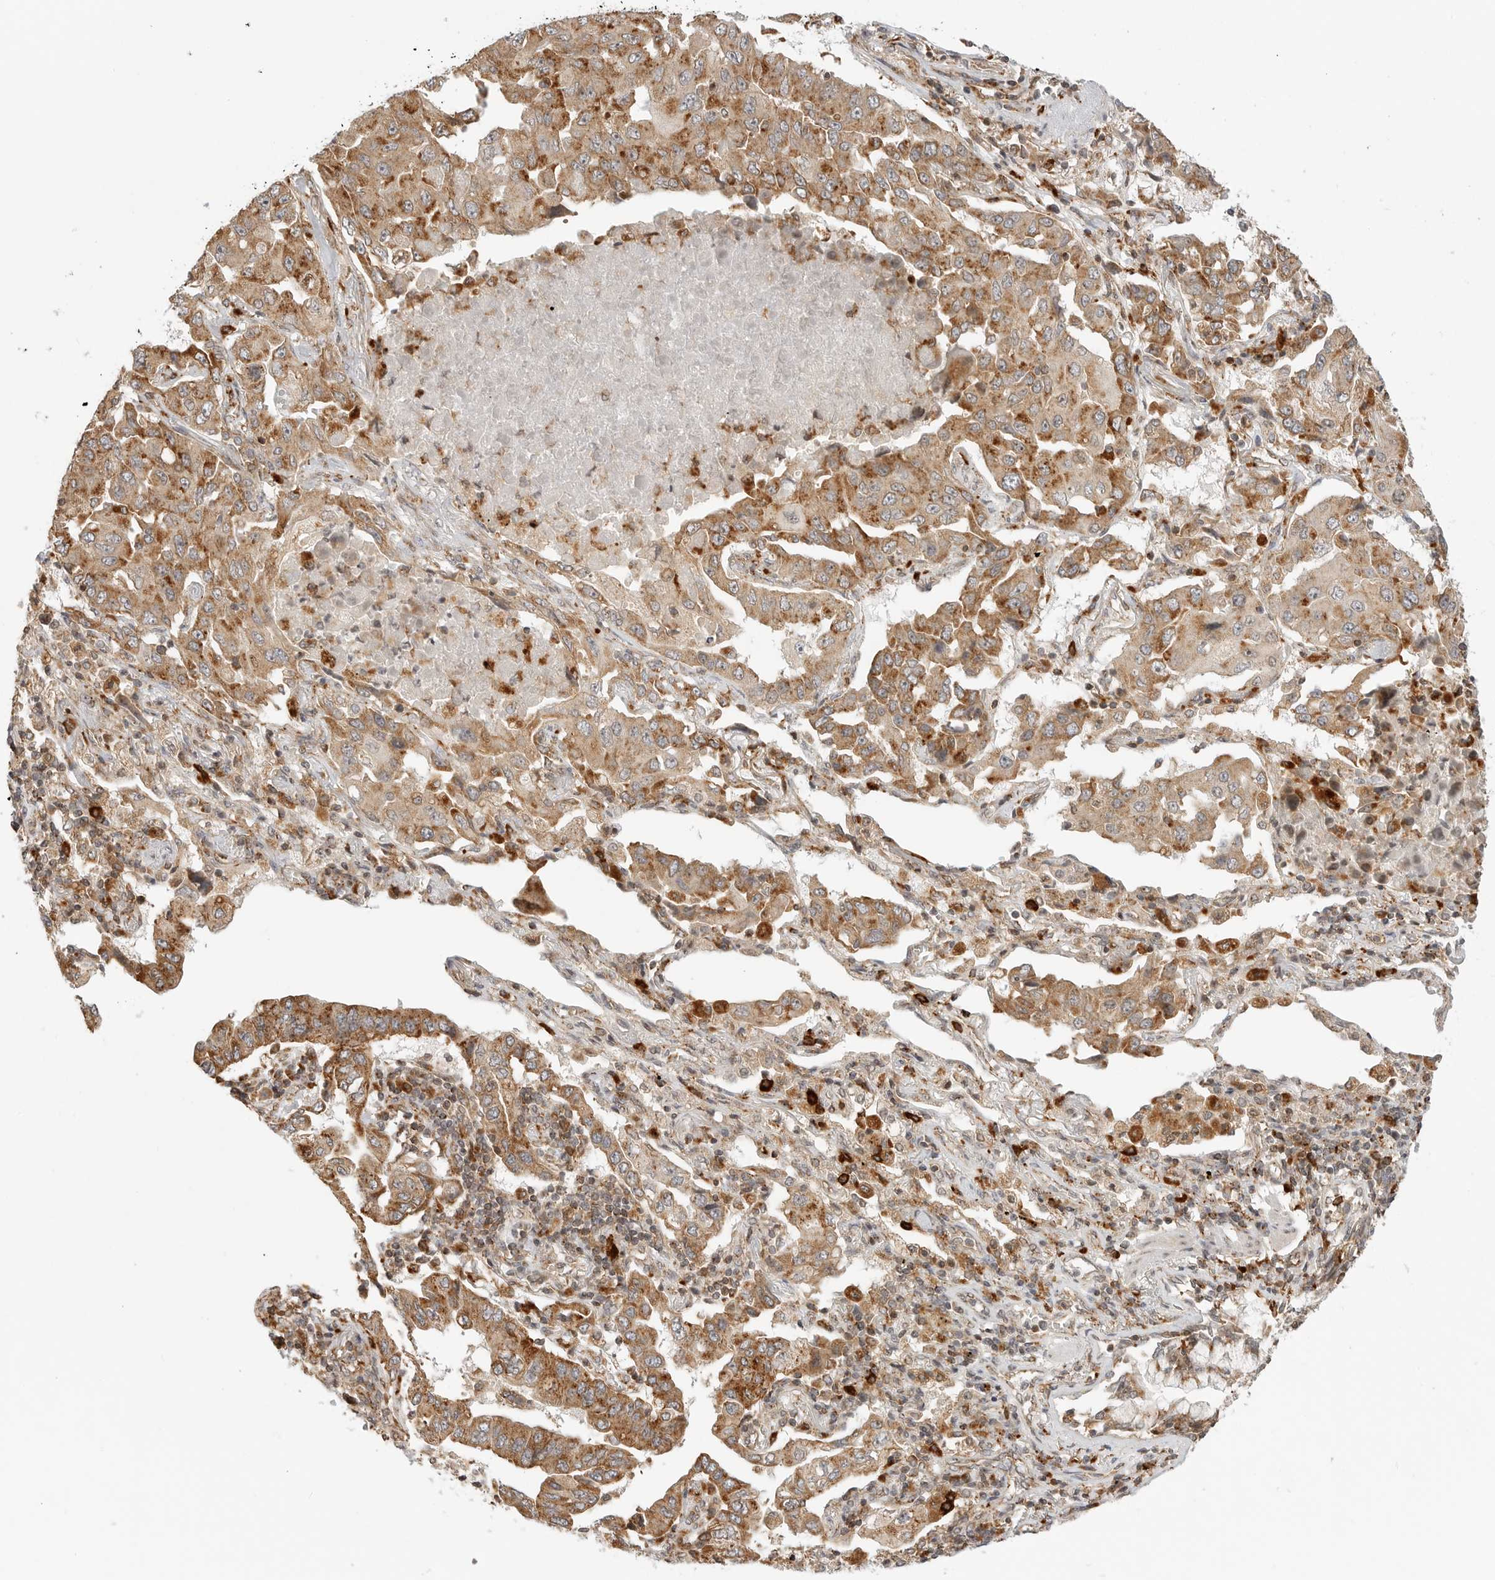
{"staining": {"intensity": "moderate", "quantity": ">75%", "location": "cytoplasmic/membranous"}, "tissue": "lung cancer", "cell_type": "Tumor cells", "image_type": "cancer", "snomed": [{"axis": "morphology", "description": "Adenocarcinoma, NOS"}, {"axis": "topography", "description": "Lung"}], "caption": "High-power microscopy captured an immunohistochemistry (IHC) histopathology image of lung cancer (adenocarcinoma), revealing moderate cytoplasmic/membranous positivity in about >75% of tumor cells.", "gene": "IDUA", "patient": {"sex": "female", "age": 65}}